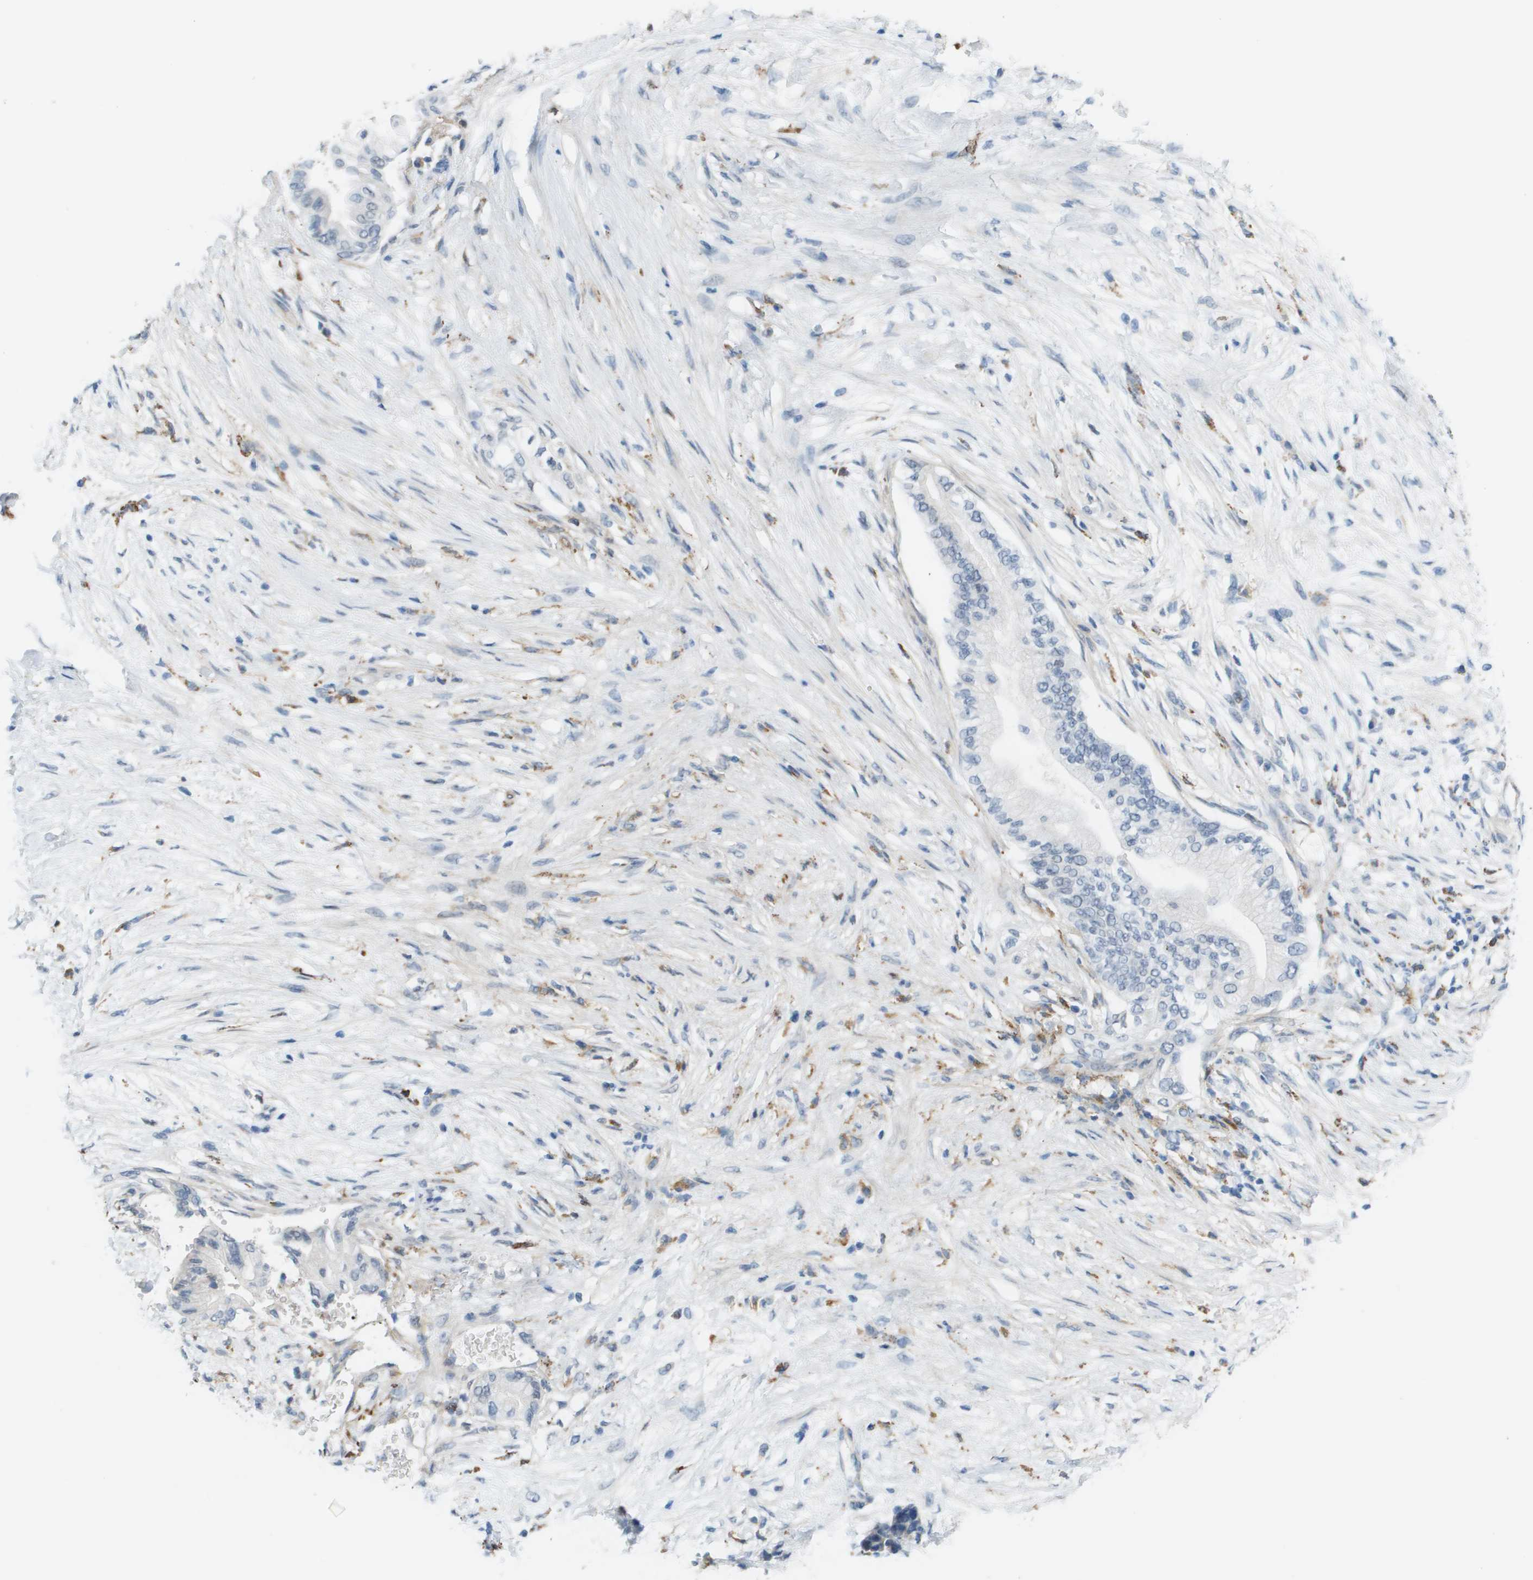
{"staining": {"intensity": "negative", "quantity": "none", "location": "none"}, "tissue": "pancreatic cancer", "cell_type": "Tumor cells", "image_type": "cancer", "snomed": [{"axis": "morphology", "description": "Normal tissue, NOS"}, {"axis": "morphology", "description": "Adenocarcinoma, NOS"}, {"axis": "topography", "description": "Pancreas"}, {"axis": "topography", "description": "Duodenum"}], "caption": "An IHC micrograph of pancreatic cancer (adenocarcinoma) is shown. There is no staining in tumor cells of pancreatic cancer (adenocarcinoma).", "gene": "ZBTB43", "patient": {"sex": "female", "age": 60}}